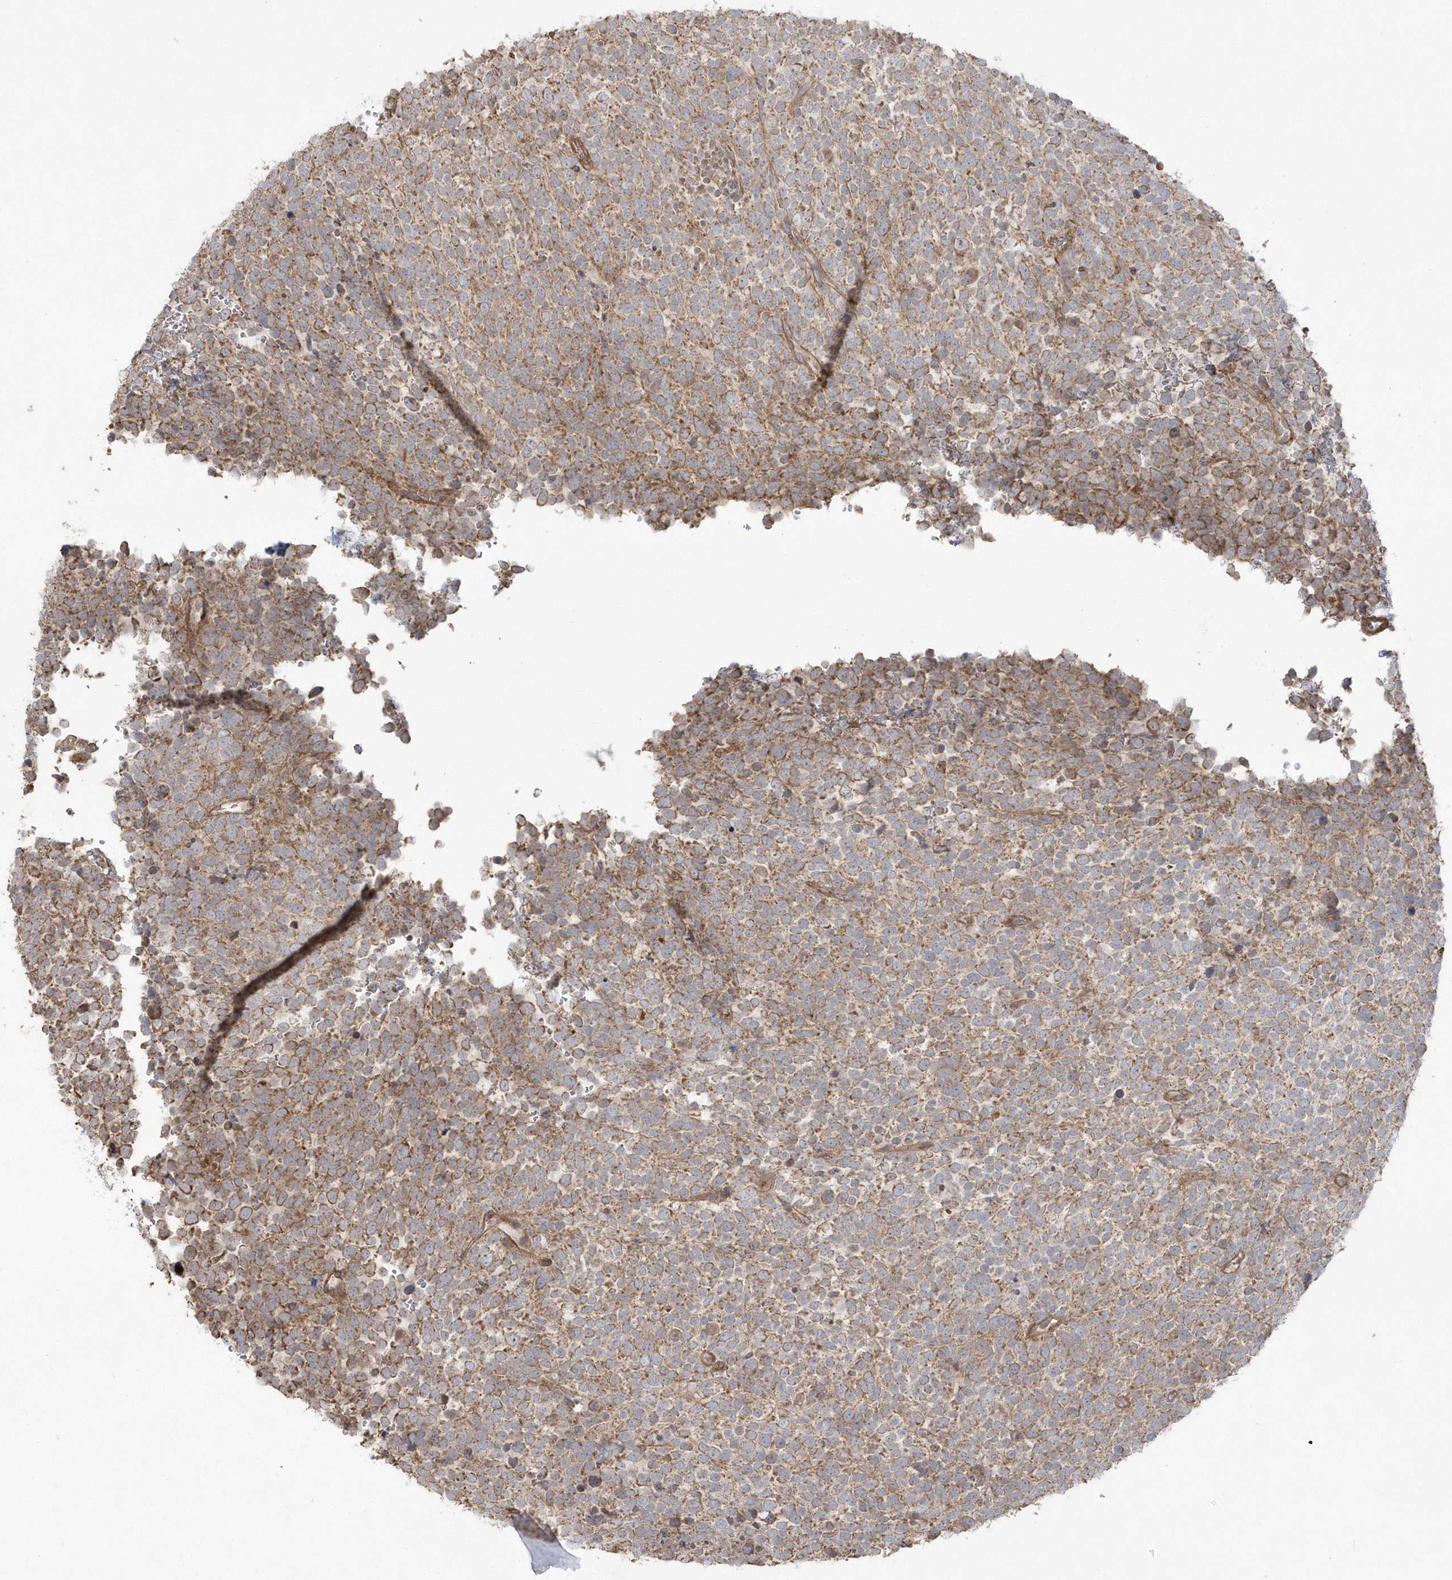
{"staining": {"intensity": "moderate", "quantity": ">75%", "location": "cytoplasmic/membranous"}, "tissue": "urothelial cancer", "cell_type": "Tumor cells", "image_type": "cancer", "snomed": [{"axis": "morphology", "description": "Urothelial carcinoma, High grade"}, {"axis": "topography", "description": "Urinary bladder"}], "caption": "This micrograph exhibits IHC staining of human urothelial cancer, with medium moderate cytoplasmic/membranous expression in approximately >75% of tumor cells.", "gene": "ARMC8", "patient": {"sex": "female", "age": 82}}